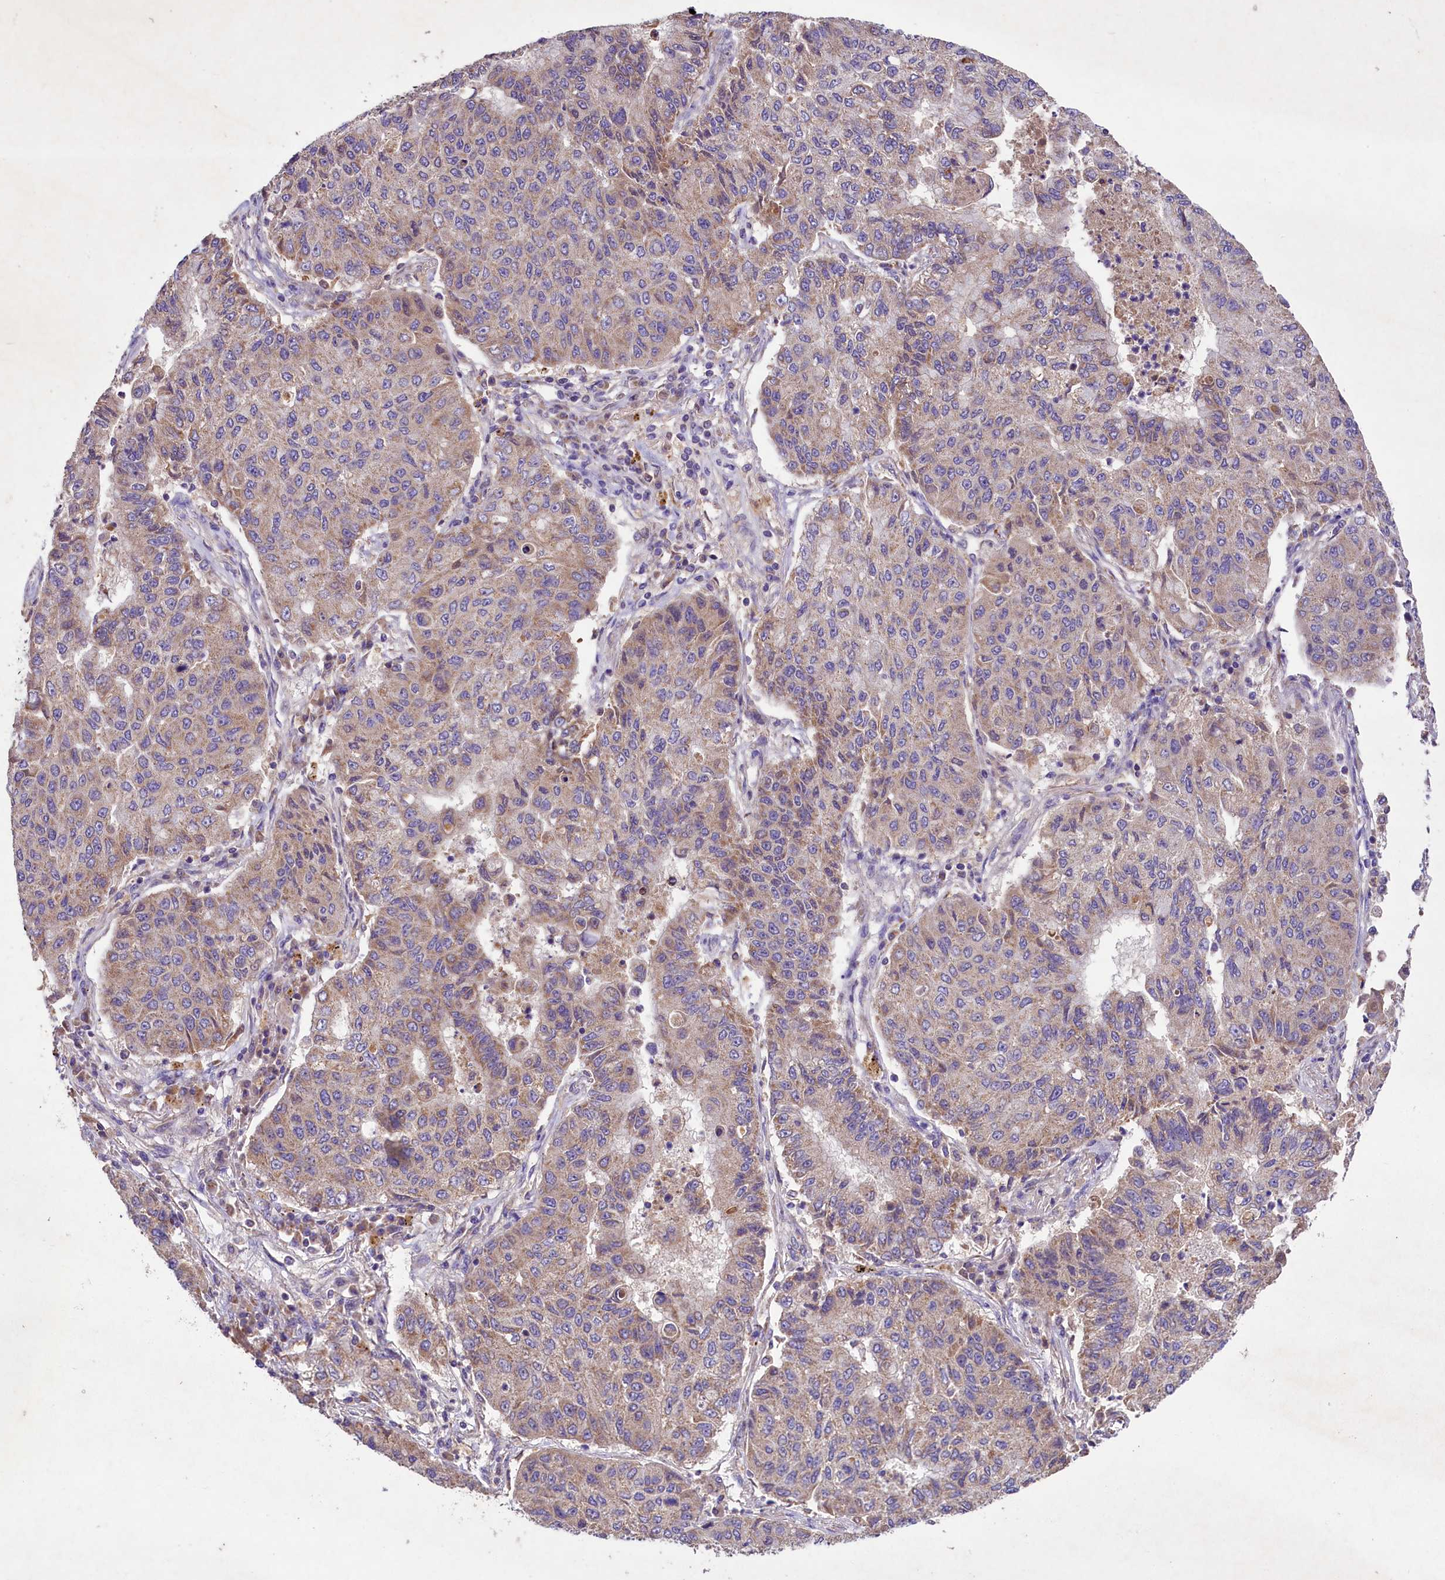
{"staining": {"intensity": "moderate", "quantity": "25%-75%", "location": "cytoplasmic/membranous"}, "tissue": "lung cancer", "cell_type": "Tumor cells", "image_type": "cancer", "snomed": [{"axis": "morphology", "description": "Squamous cell carcinoma, NOS"}, {"axis": "topography", "description": "Lung"}], "caption": "About 25%-75% of tumor cells in human squamous cell carcinoma (lung) demonstrate moderate cytoplasmic/membranous protein staining as visualized by brown immunohistochemical staining.", "gene": "PMPCB", "patient": {"sex": "male", "age": 74}}